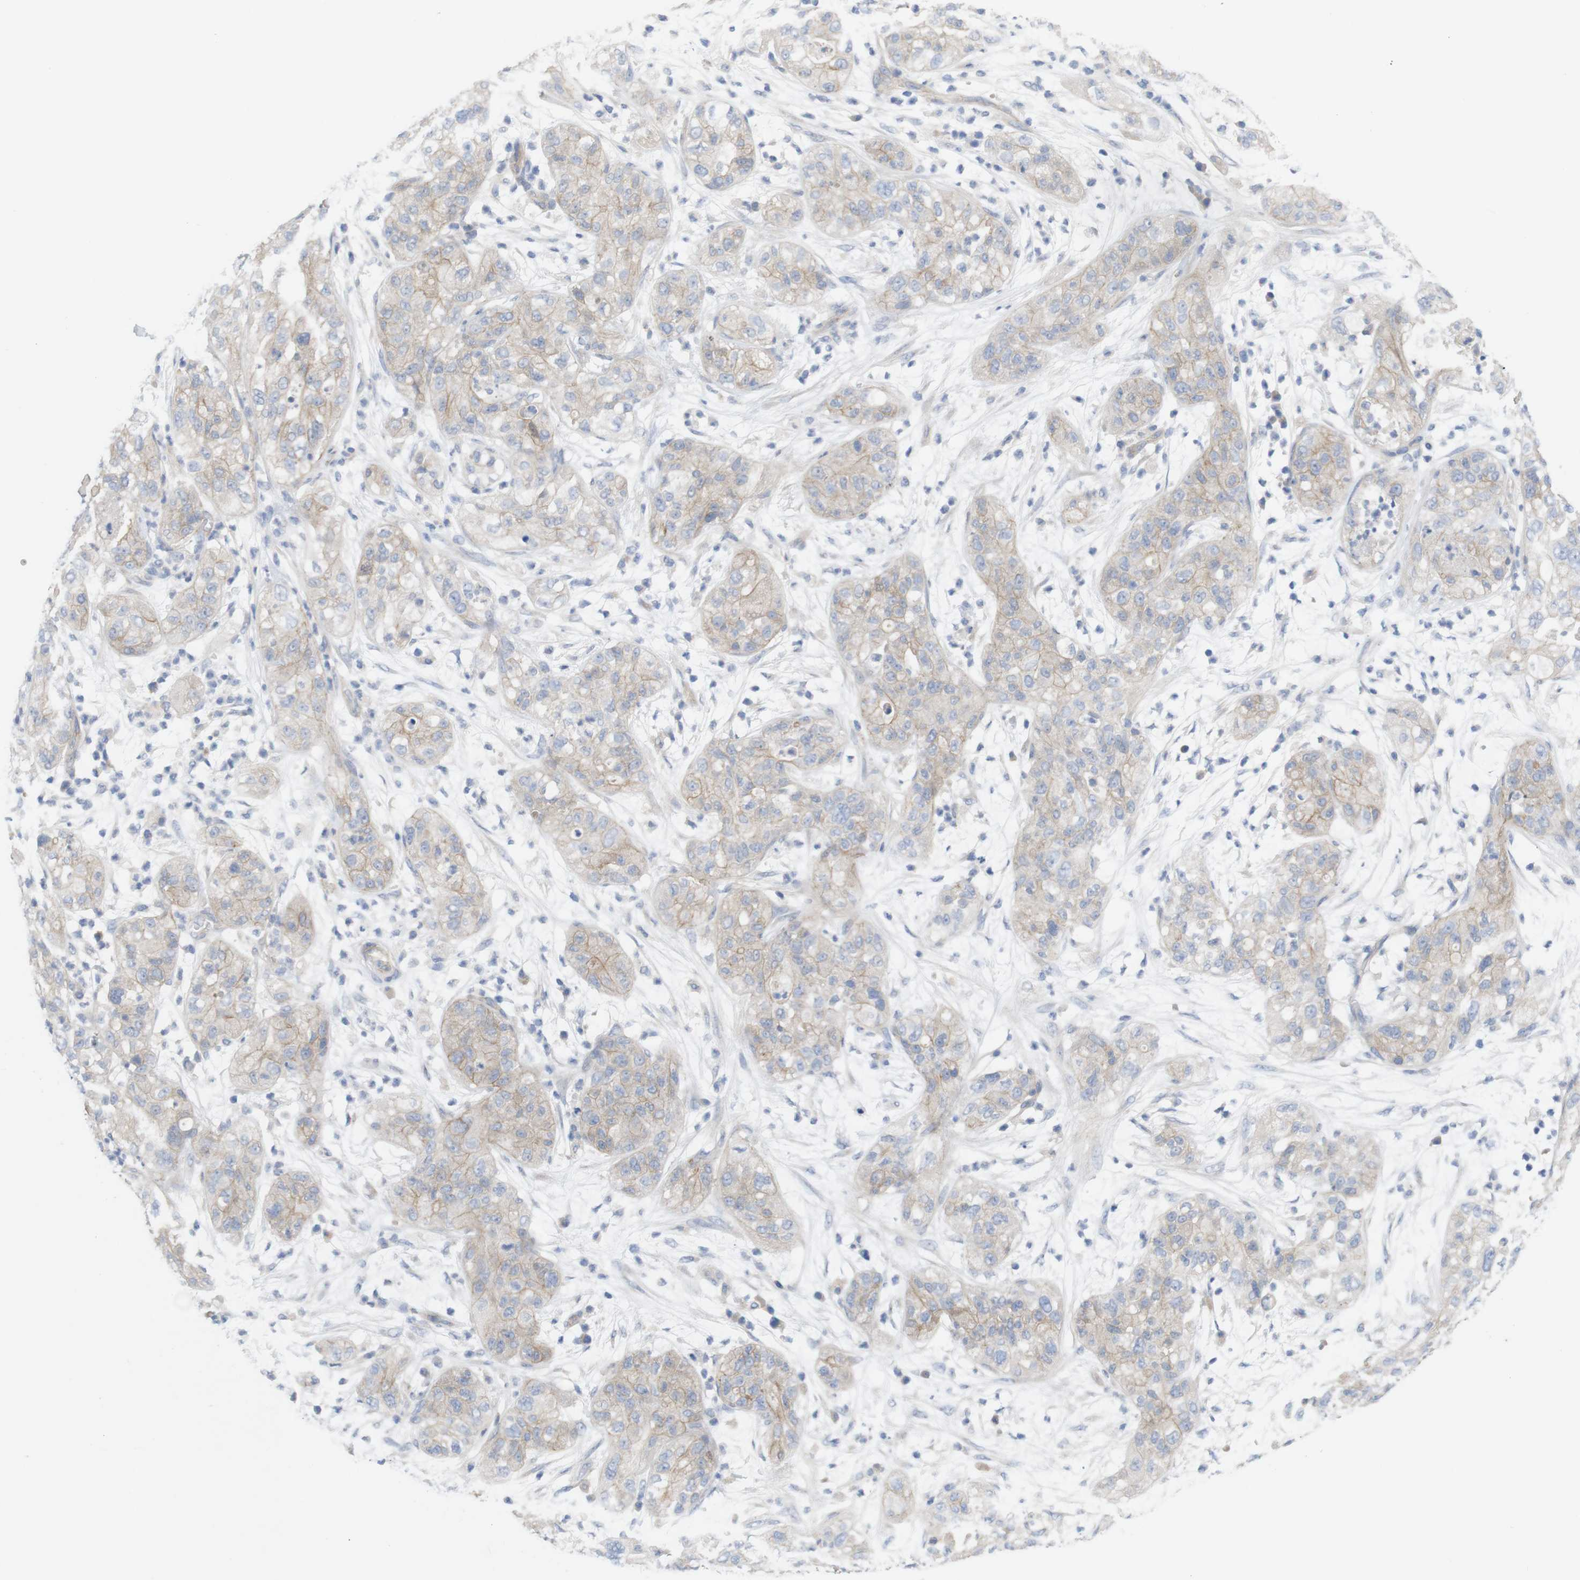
{"staining": {"intensity": "weak", "quantity": "25%-75%", "location": "cytoplasmic/membranous"}, "tissue": "pancreatic cancer", "cell_type": "Tumor cells", "image_type": "cancer", "snomed": [{"axis": "morphology", "description": "Adenocarcinoma, NOS"}, {"axis": "topography", "description": "Pancreas"}], "caption": "This photomicrograph shows adenocarcinoma (pancreatic) stained with immunohistochemistry (IHC) to label a protein in brown. The cytoplasmic/membranous of tumor cells show weak positivity for the protein. Nuclei are counter-stained blue.", "gene": "KIDINS220", "patient": {"sex": "female", "age": 78}}